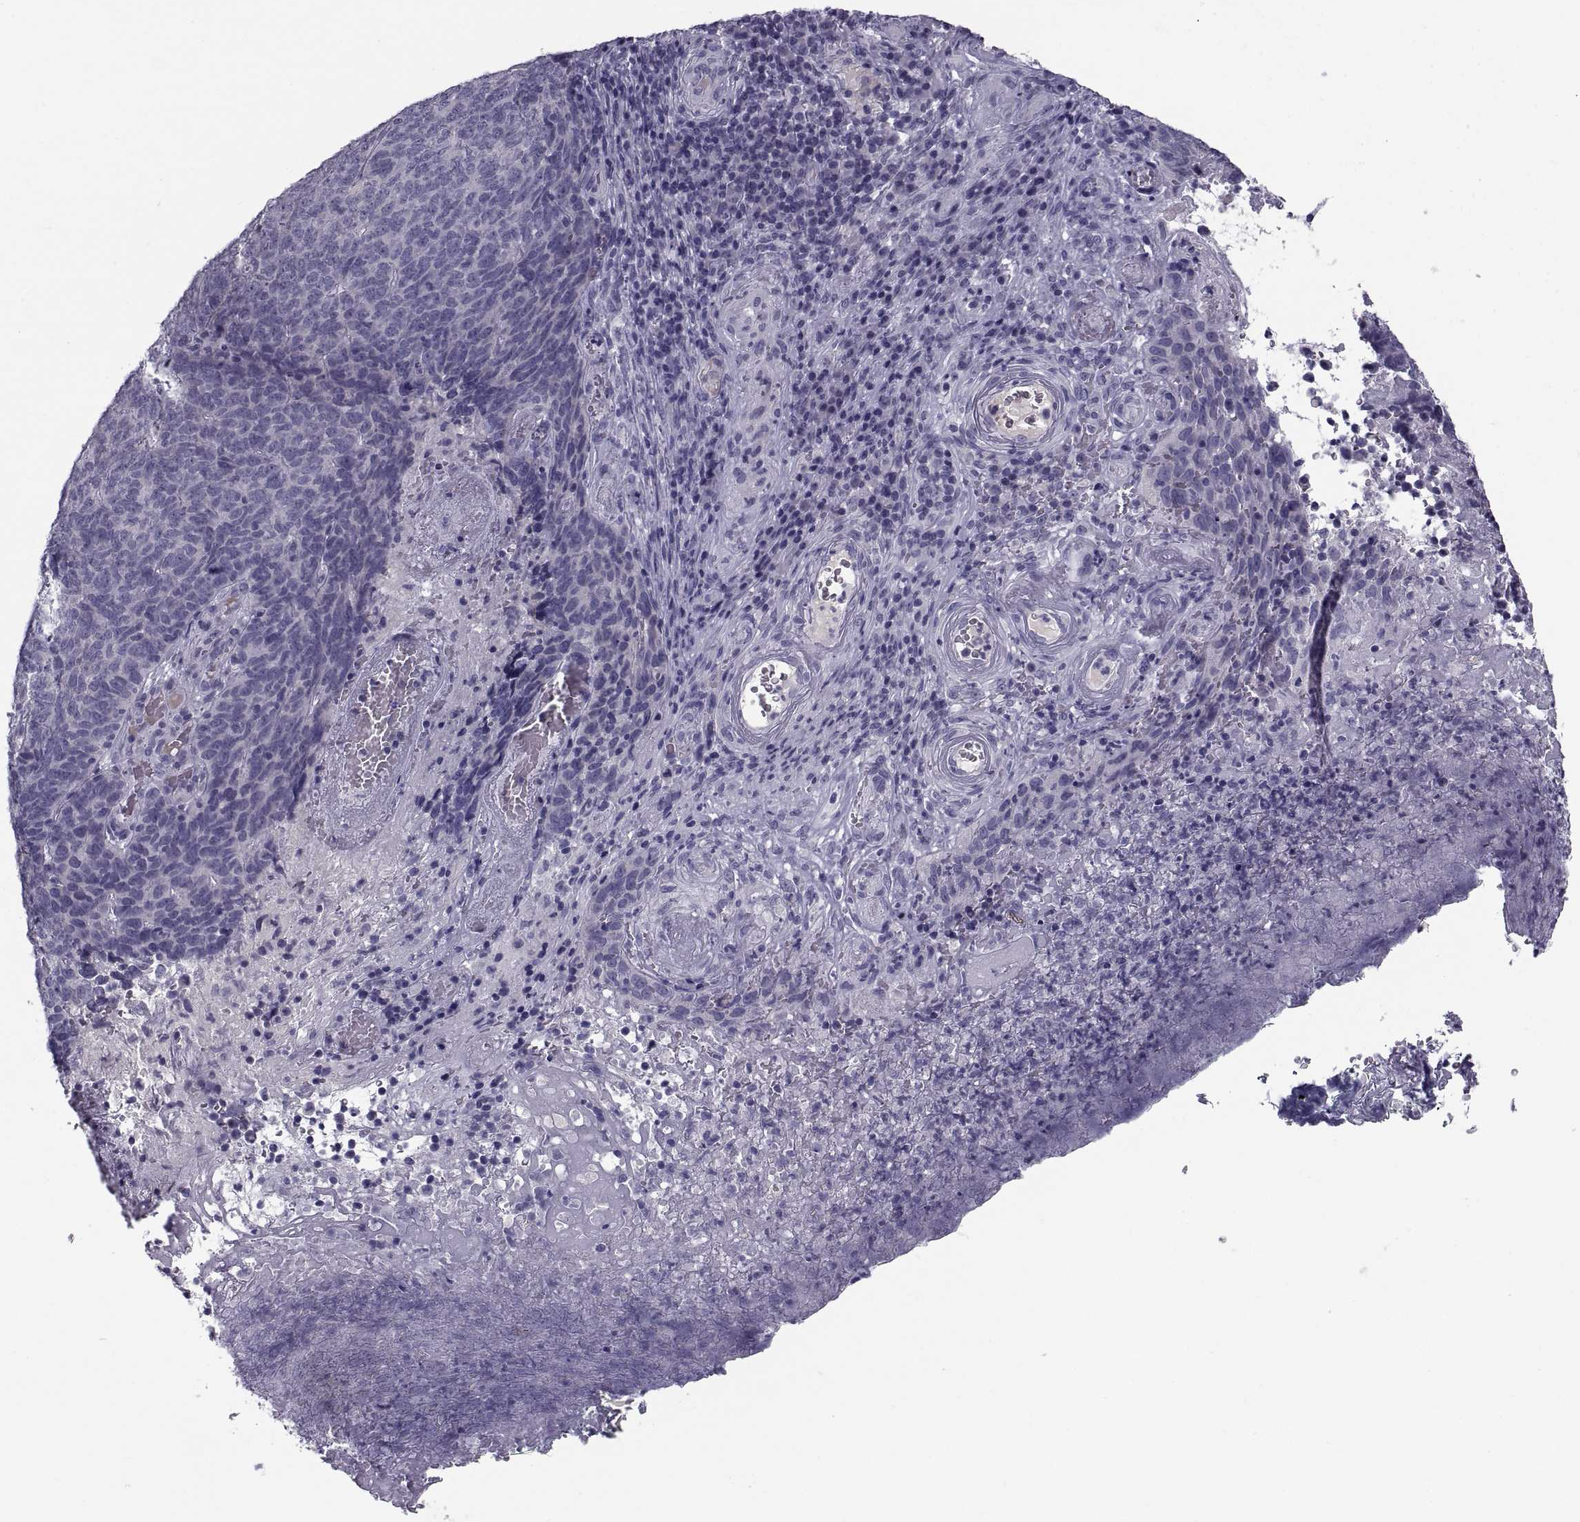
{"staining": {"intensity": "negative", "quantity": "none", "location": "none"}, "tissue": "skin cancer", "cell_type": "Tumor cells", "image_type": "cancer", "snomed": [{"axis": "morphology", "description": "Squamous cell carcinoma, NOS"}, {"axis": "topography", "description": "Skin"}, {"axis": "topography", "description": "Anal"}], "caption": "An IHC micrograph of skin cancer is shown. There is no staining in tumor cells of skin cancer.", "gene": "PDZRN4", "patient": {"sex": "female", "age": 51}}